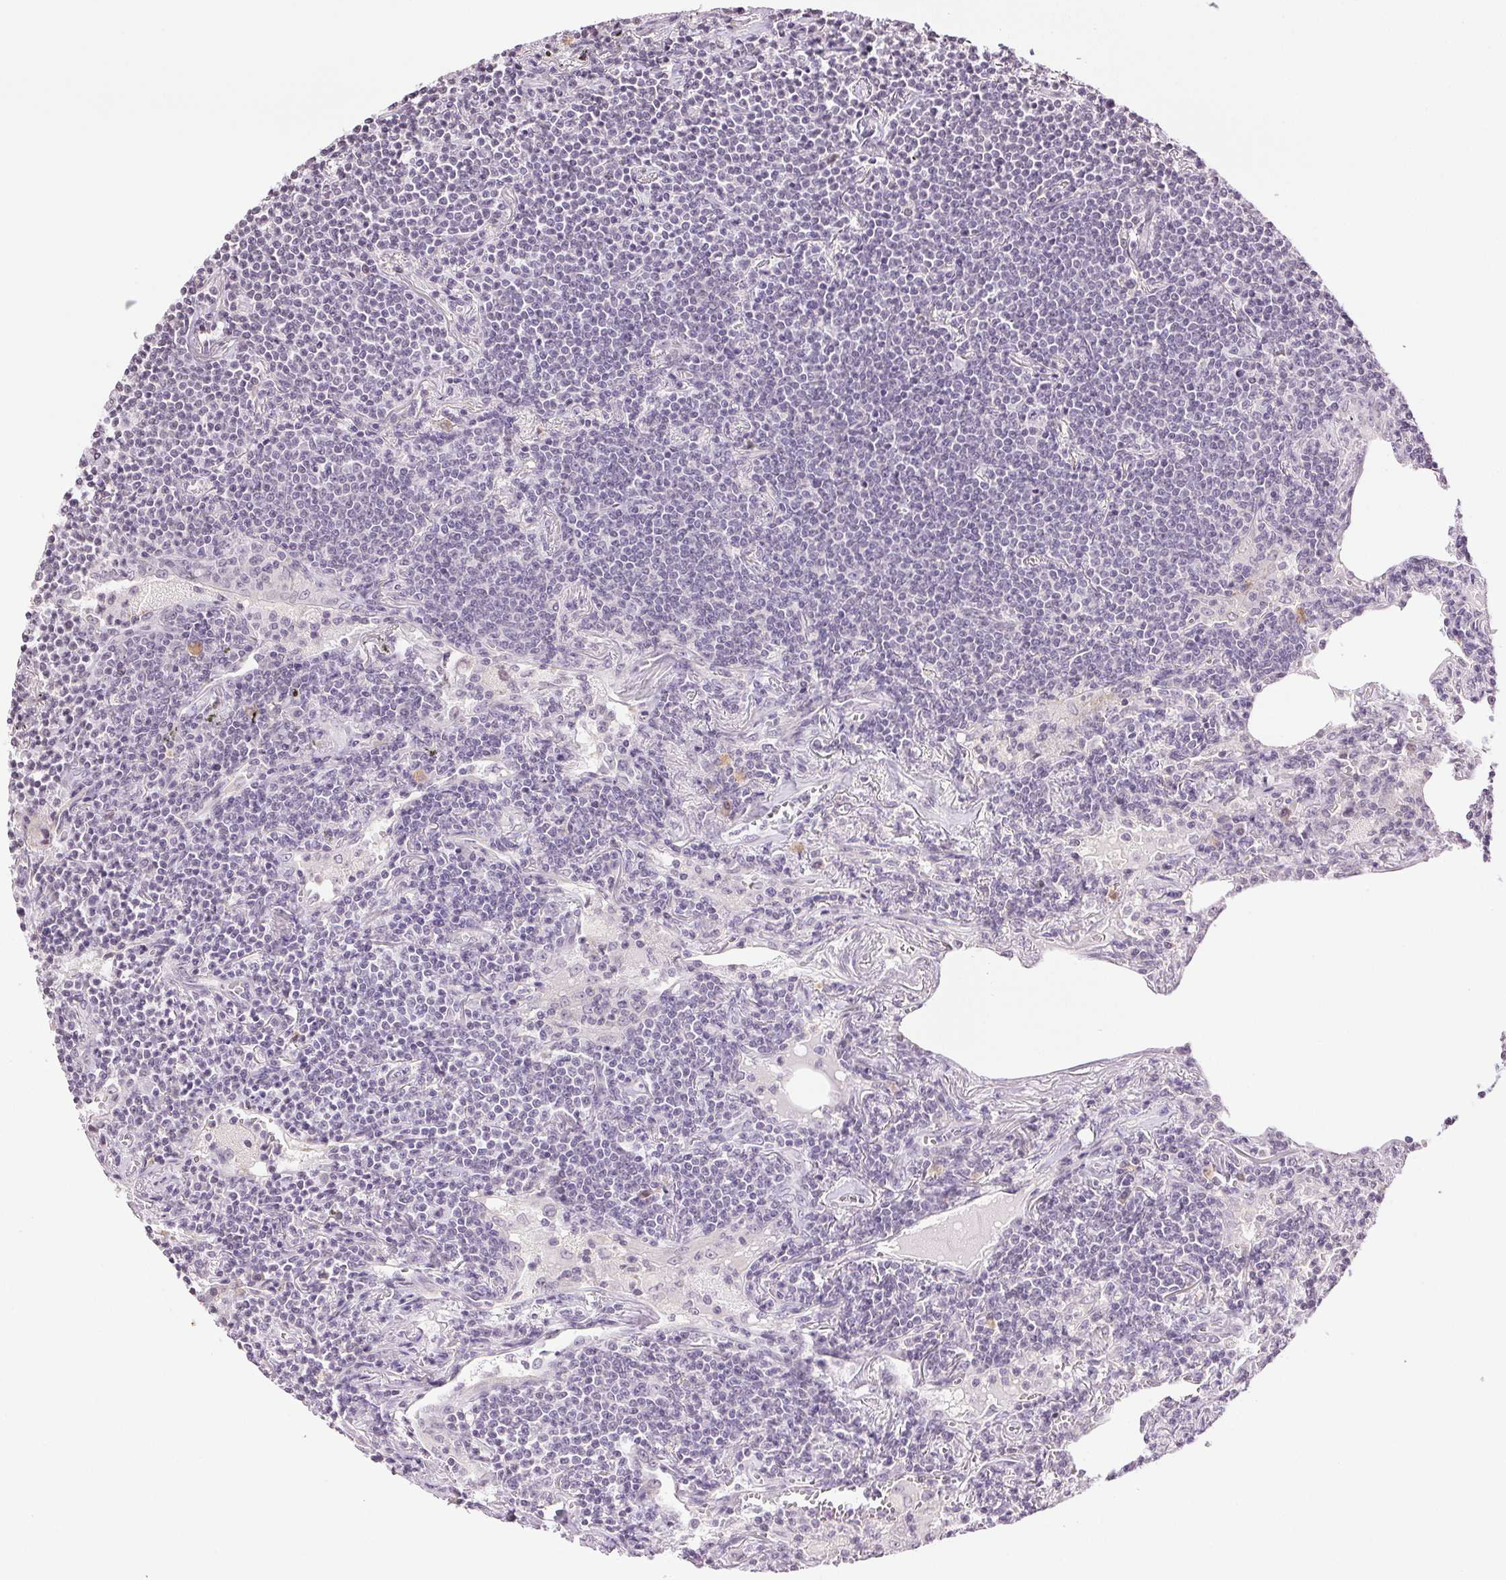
{"staining": {"intensity": "negative", "quantity": "none", "location": "none"}, "tissue": "lymphoma", "cell_type": "Tumor cells", "image_type": "cancer", "snomed": [{"axis": "morphology", "description": "Malignant lymphoma, non-Hodgkin's type, Low grade"}, {"axis": "topography", "description": "Lung"}], "caption": "Tumor cells show no significant expression in low-grade malignant lymphoma, non-Hodgkin's type. Nuclei are stained in blue.", "gene": "TNNT3", "patient": {"sex": "female", "age": 71}}